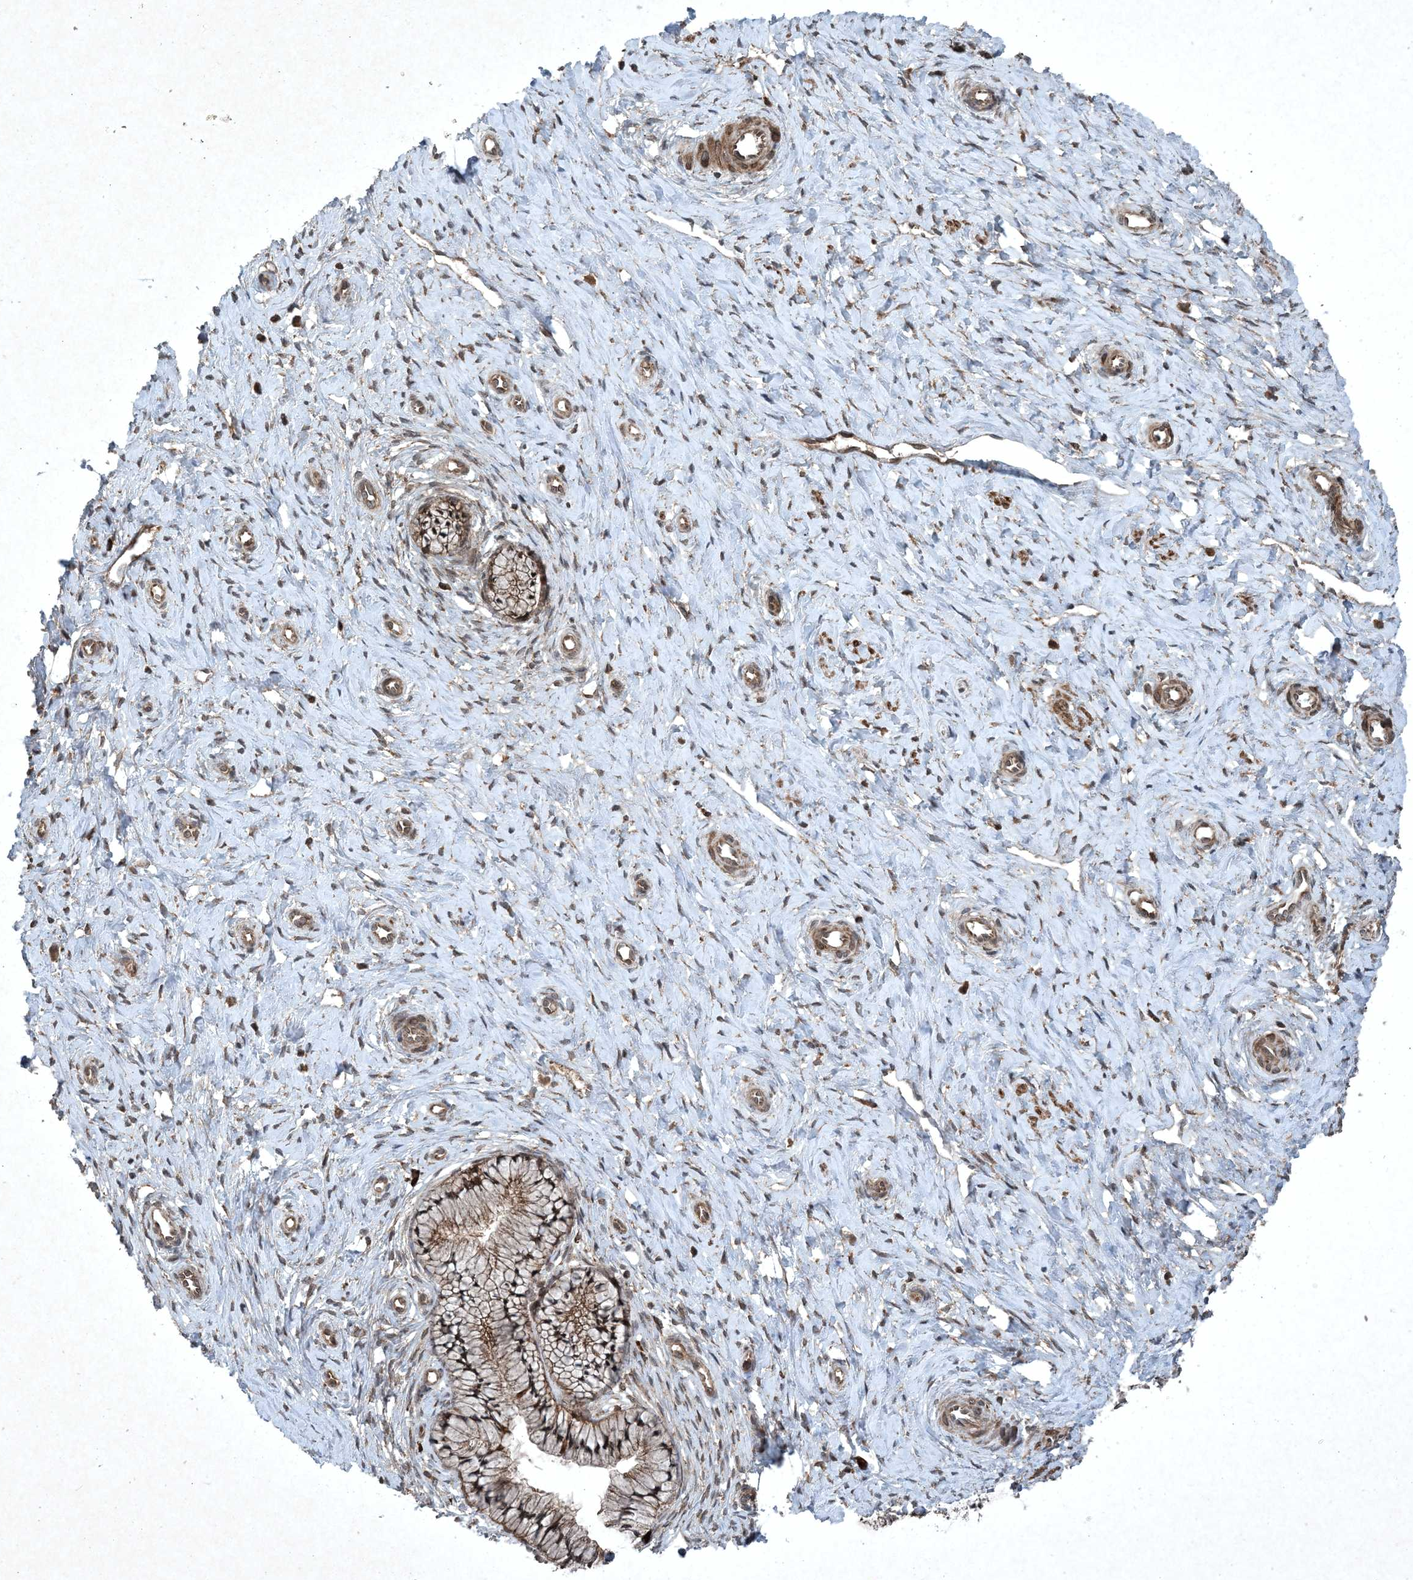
{"staining": {"intensity": "strong", "quantity": ">75%", "location": "cytoplasmic/membranous"}, "tissue": "cervix", "cell_type": "Glandular cells", "image_type": "normal", "snomed": [{"axis": "morphology", "description": "Normal tissue, NOS"}, {"axis": "topography", "description": "Cervix"}], "caption": "Benign cervix was stained to show a protein in brown. There is high levels of strong cytoplasmic/membranous positivity in approximately >75% of glandular cells. (Stains: DAB (3,3'-diaminobenzidine) in brown, nuclei in blue, Microscopy: brightfield microscopy at high magnification).", "gene": "GNG5", "patient": {"sex": "female", "age": 36}}